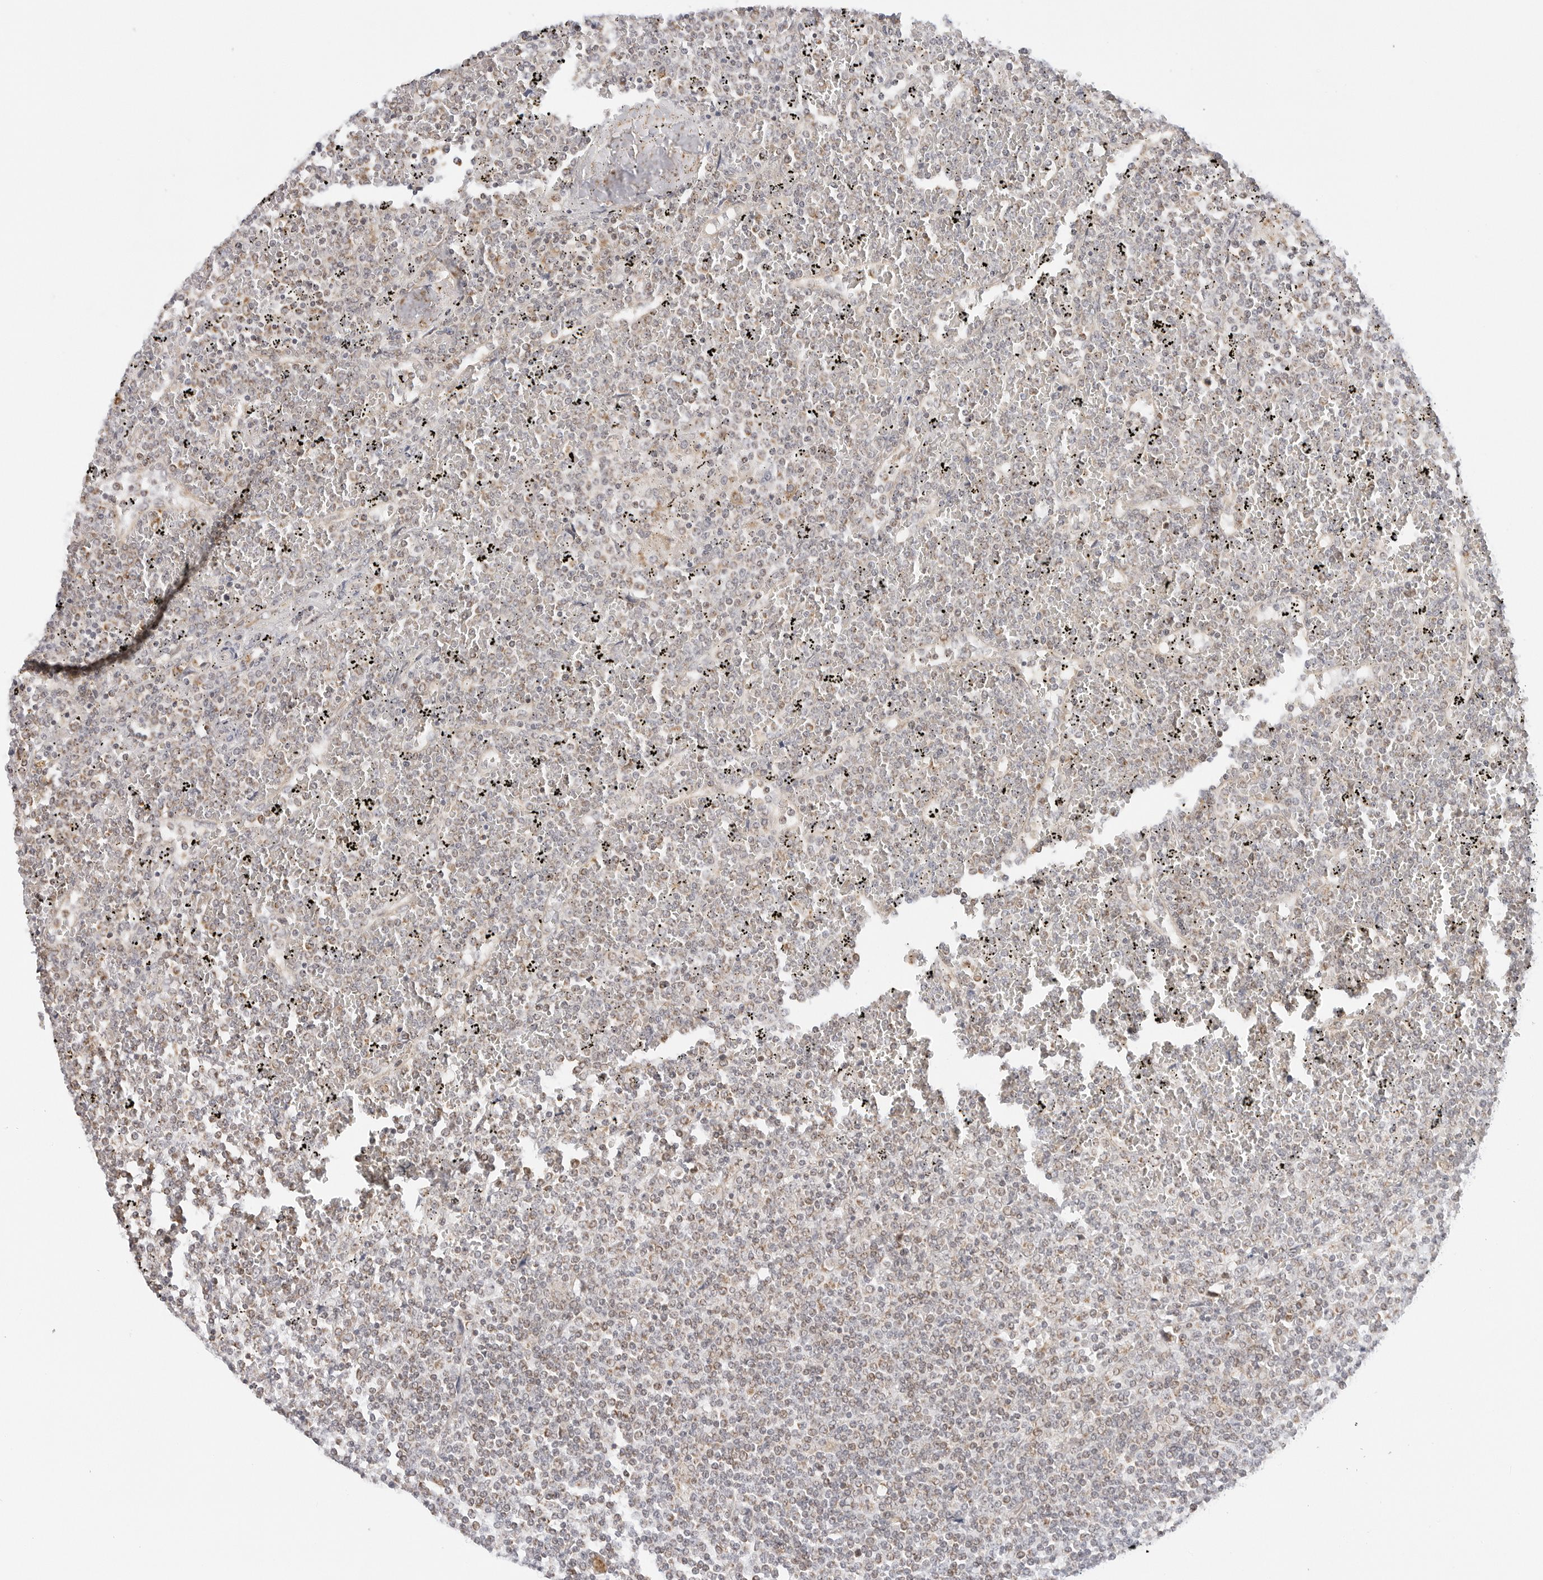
{"staining": {"intensity": "negative", "quantity": "none", "location": "none"}, "tissue": "lymphoma", "cell_type": "Tumor cells", "image_type": "cancer", "snomed": [{"axis": "morphology", "description": "Malignant lymphoma, non-Hodgkin's type, Low grade"}, {"axis": "topography", "description": "Spleen"}], "caption": "Photomicrograph shows no protein expression in tumor cells of lymphoma tissue.", "gene": "GORAB", "patient": {"sex": "female", "age": 19}}